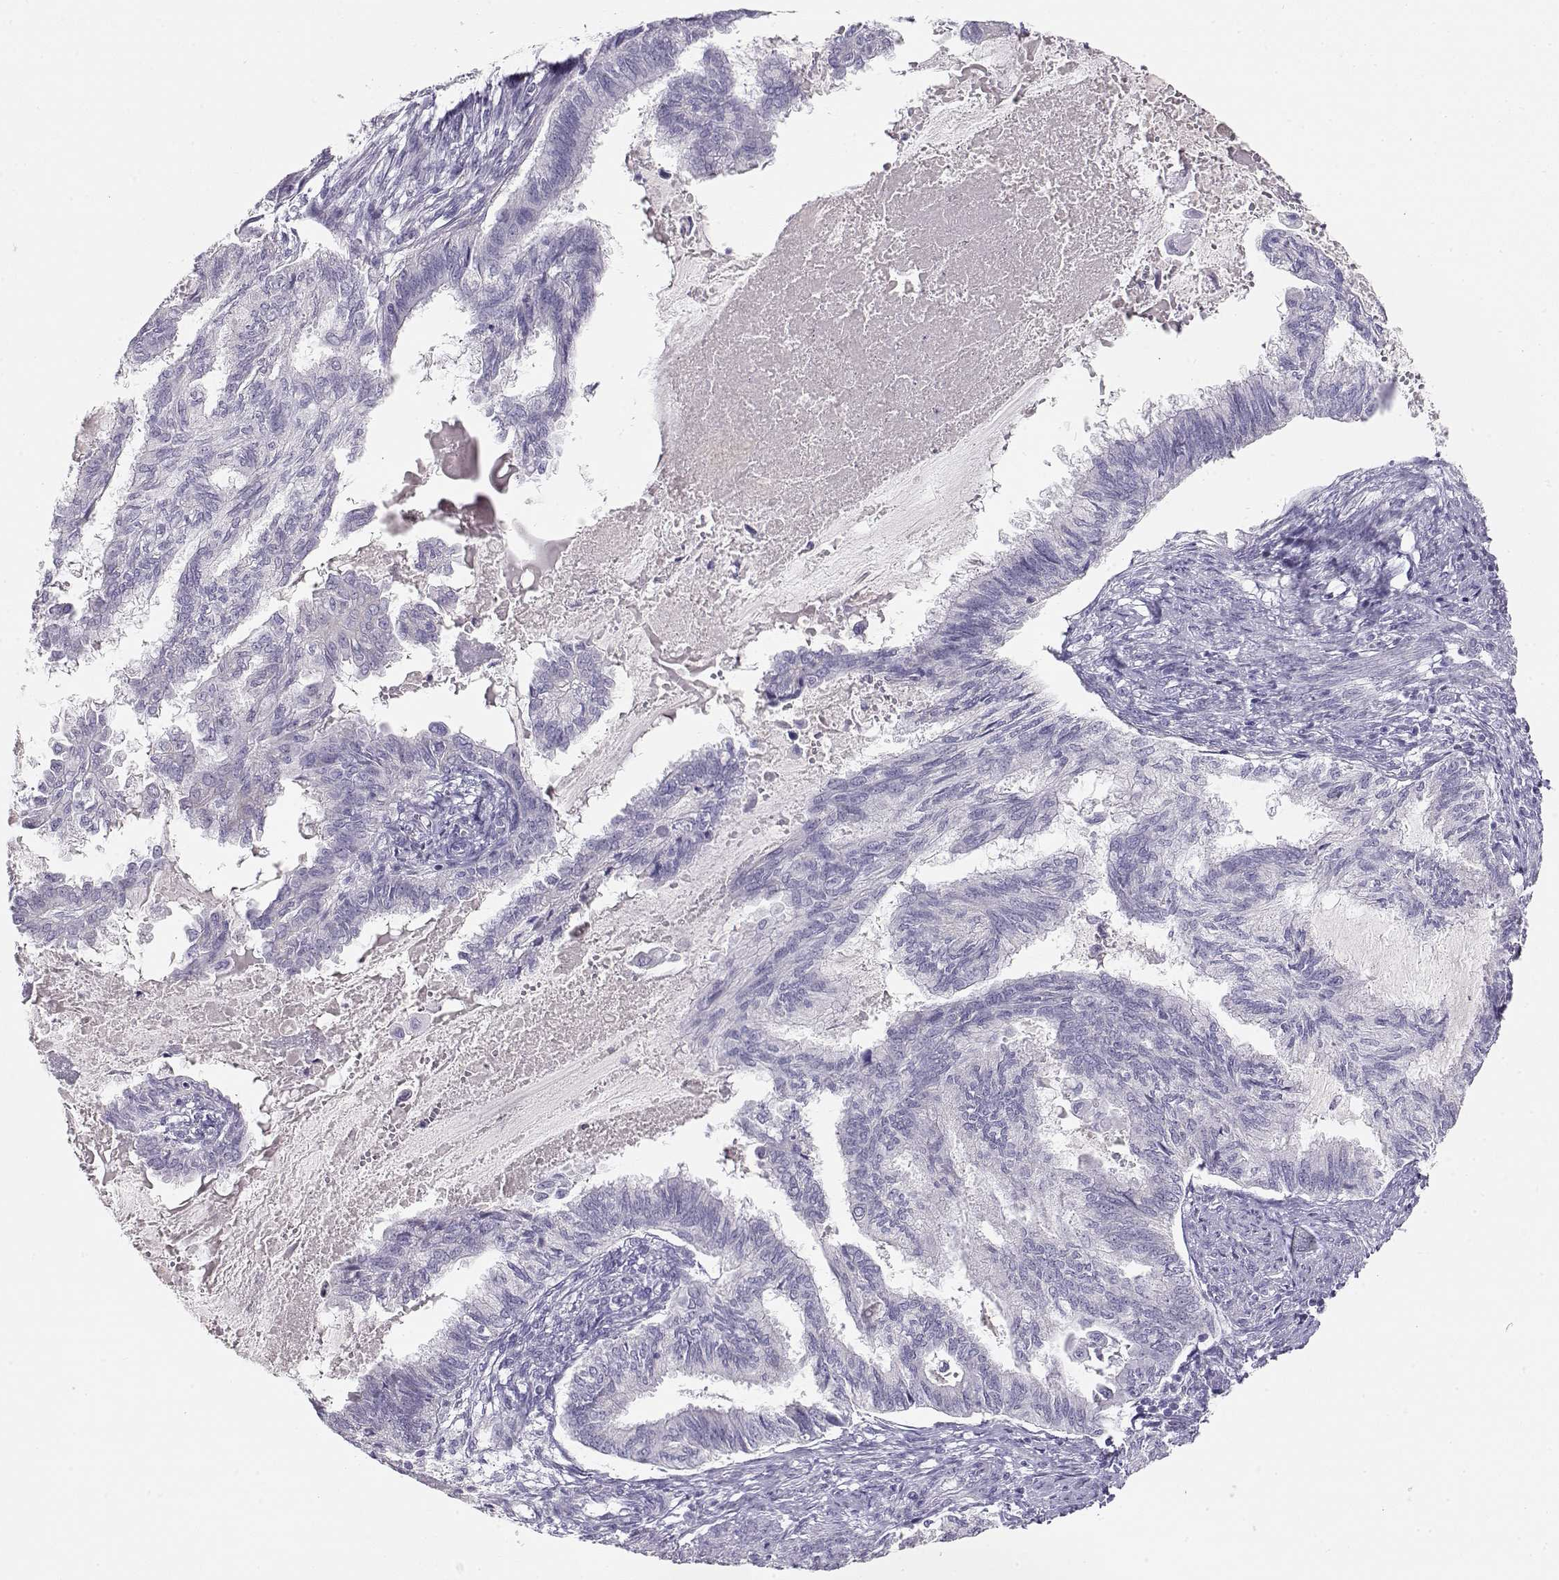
{"staining": {"intensity": "negative", "quantity": "none", "location": "none"}, "tissue": "endometrial cancer", "cell_type": "Tumor cells", "image_type": "cancer", "snomed": [{"axis": "morphology", "description": "Adenocarcinoma, NOS"}, {"axis": "topography", "description": "Endometrium"}], "caption": "Immunohistochemistry image of endometrial cancer stained for a protein (brown), which exhibits no staining in tumor cells. (Immunohistochemistry, brightfield microscopy, high magnification).", "gene": "OPN5", "patient": {"sex": "female", "age": 86}}